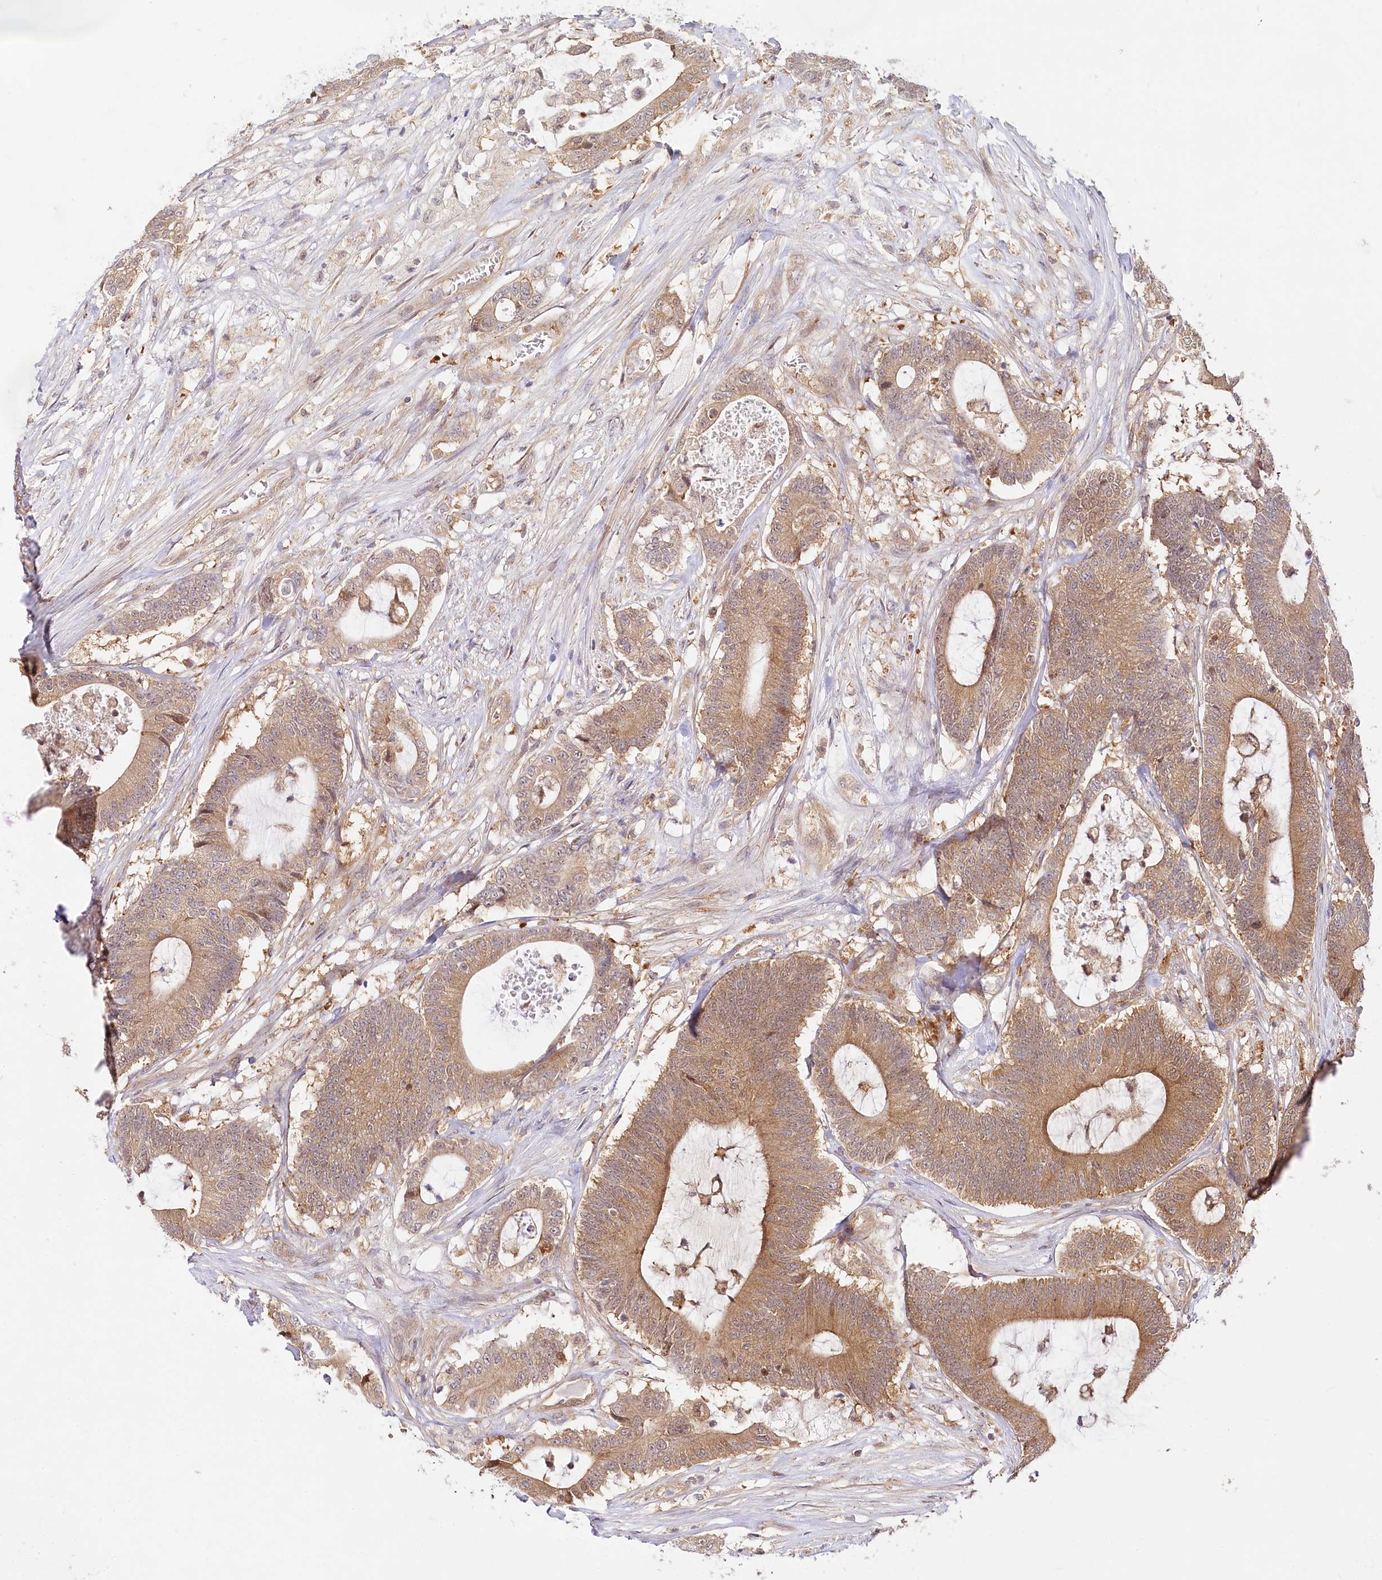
{"staining": {"intensity": "moderate", "quantity": ">75%", "location": "cytoplasmic/membranous"}, "tissue": "colorectal cancer", "cell_type": "Tumor cells", "image_type": "cancer", "snomed": [{"axis": "morphology", "description": "Adenocarcinoma, NOS"}, {"axis": "topography", "description": "Colon"}], "caption": "Protein staining shows moderate cytoplasmic/membranous positivity in about >75% of tumor cells in colorectal adenocarcinoma. Nuclei are stained in blue.", "gene": "INPP4B", "patient": {"sex": "female", "age": 84}}